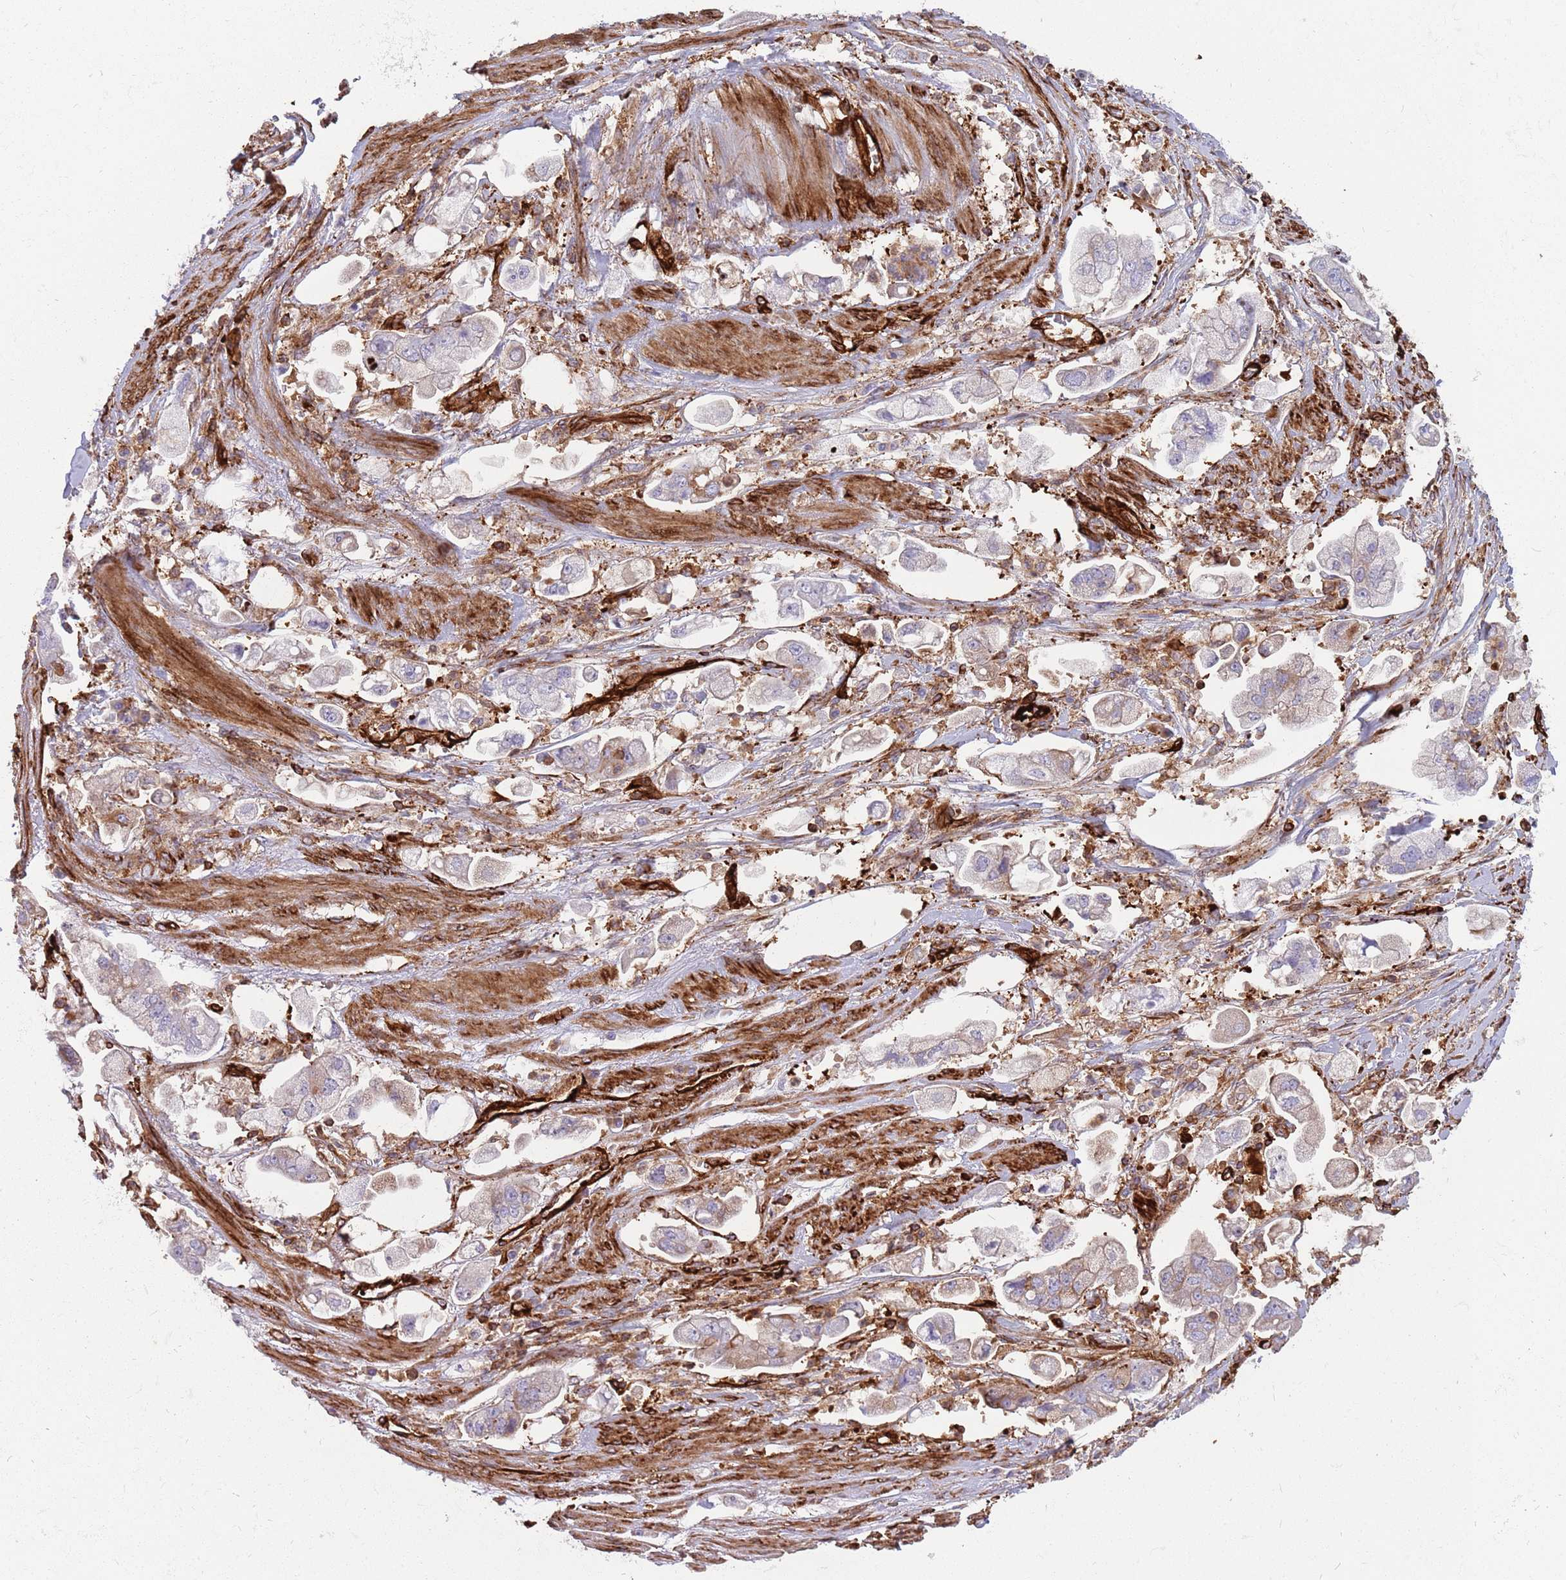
{"staining": {"intensity": "moderate", "quantity": "<25%", "location": "cytoplasmic/membranous"}, "tissue": "stomach cancer", "cell_type": "Tumor cells", "image_type": "cancer", "snomed": [{"axis": "morphology", "description": "Adenocarcinoma, NOS"}, {"axis": "topography", "description": "Stomach"}], "caption": "Brown immunohistochemical staining in stomach adenocarcinoma demonstrates moderate cytoplasmic/membranous expression in approximately <25% of tumor cells. The staining was performed using DAB (3,3'-diaminobenzidine) to visualize the protein expression in brown, while the nuclei were stained in blue with hematoxylin (Magnification: 20x).", "gene": "KBTBD7", "patient": {"sex": "male", "age": 62}}